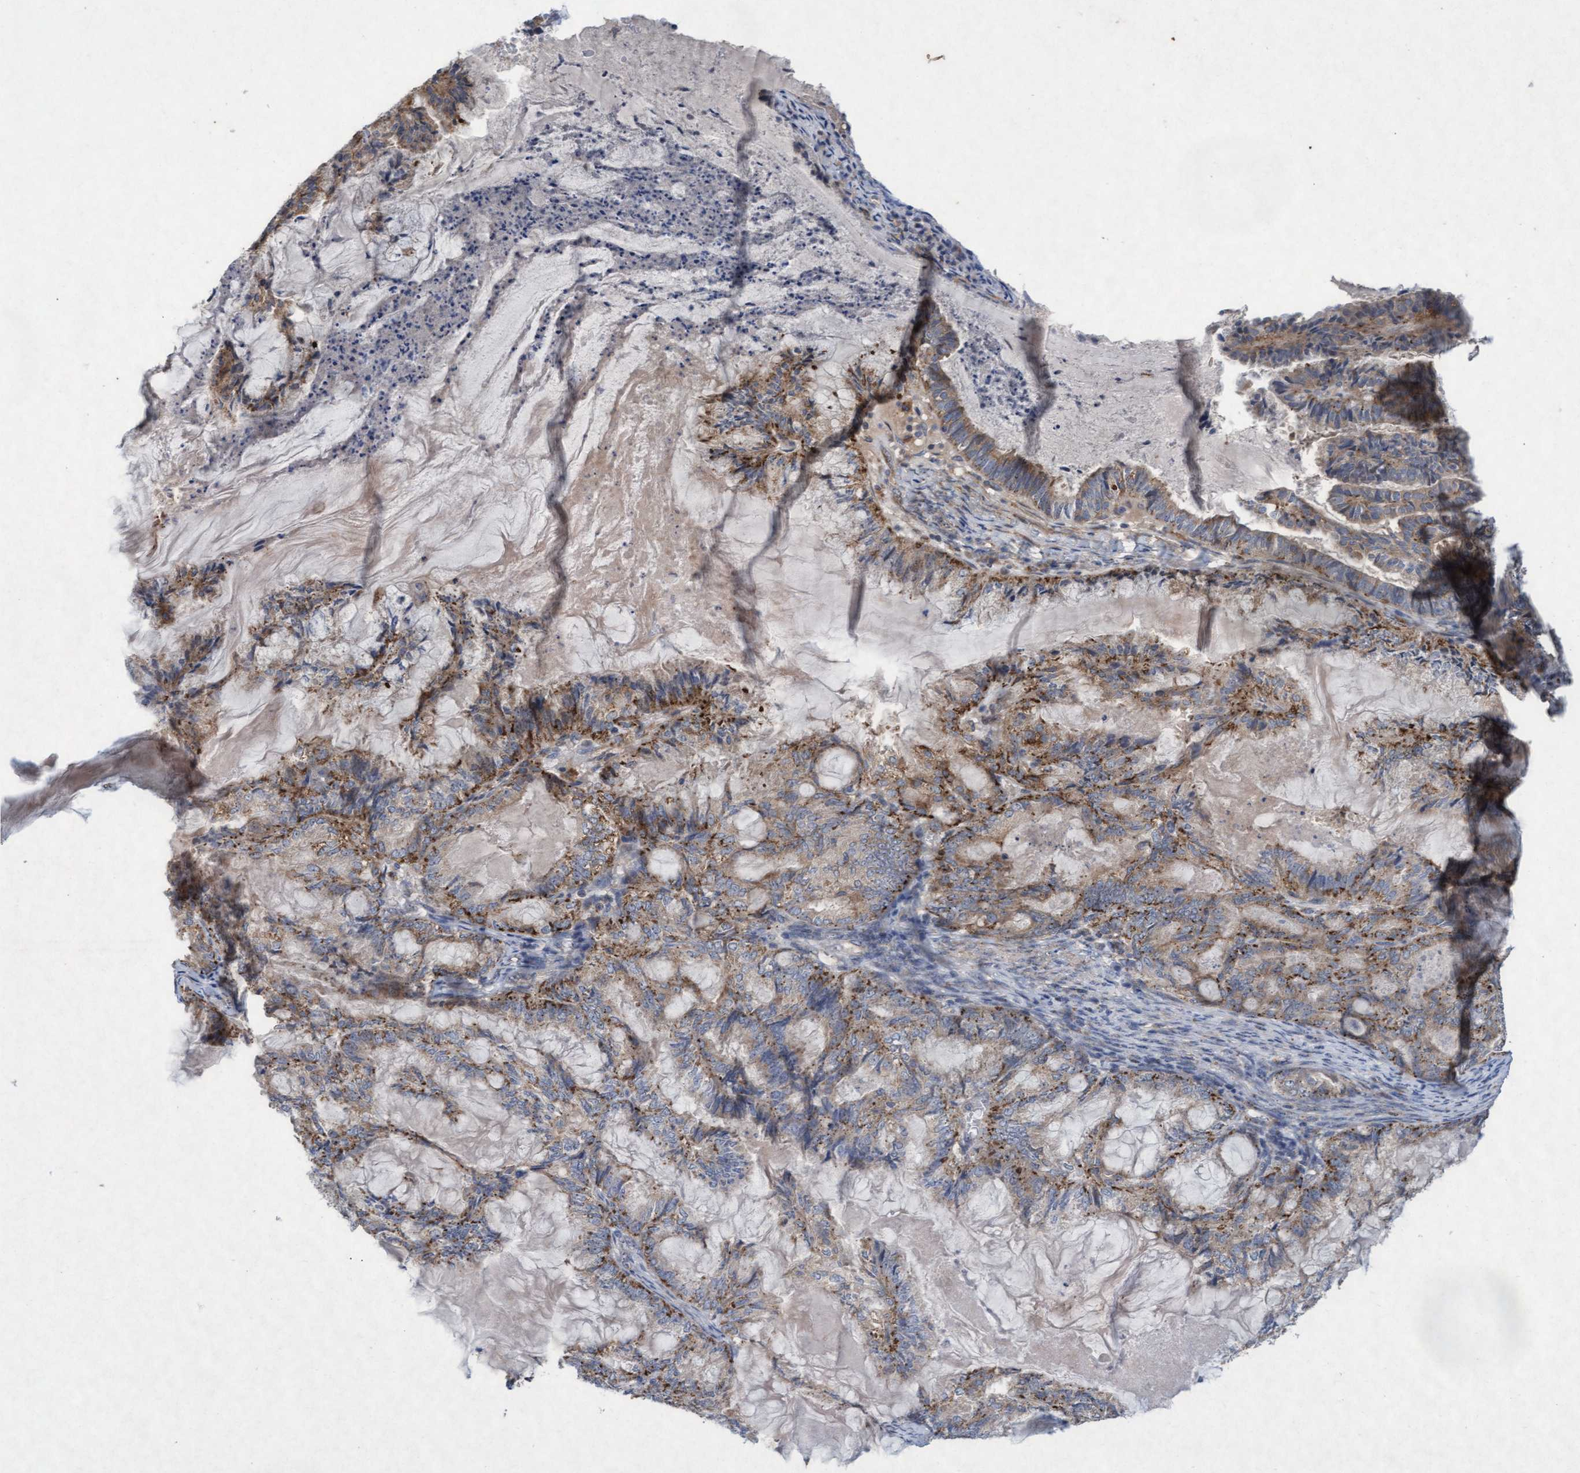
{"staining": {"intensity": "weak", "quantity": "25%-75%", "location": "cytoplasmic/membranous"}, "tissue": "endometrial cancer", "cell_type": "Tumor cells", "image_type": "cancer", "snomed": [{"axis": "morphology", "description": "Adenocarcinoma, NOS"}, {"axis": "topography", "description": "Endometrium"}], "caption": "This is a micrograph of immunohistochemistry staining of endometrial cancer, which shows weak positivity in the cytoplasmic/membranous of tumor cells.", "gene": "ABCF2", "patient": {"sex": "female", "age": 86}}